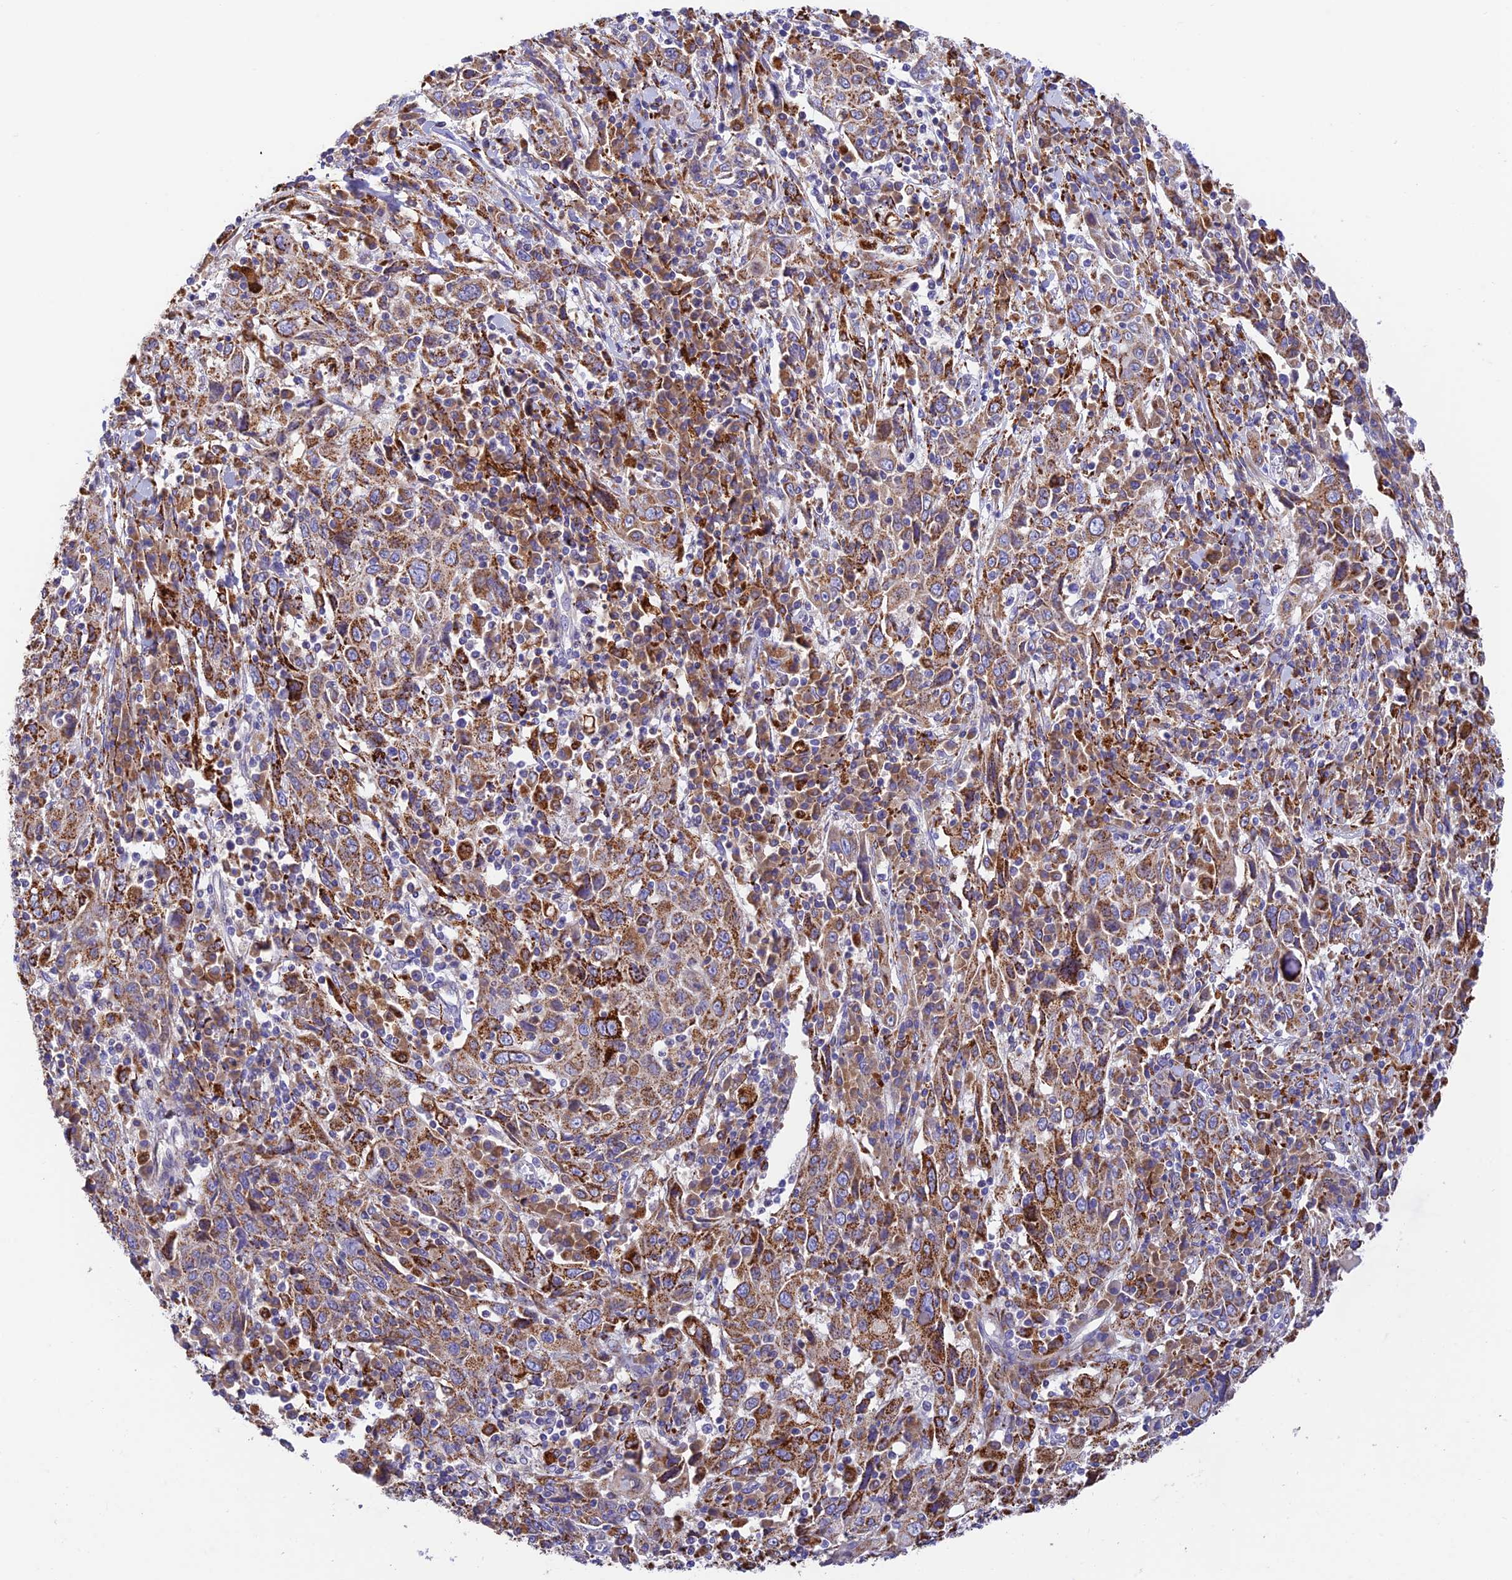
{"staining": {"intensity": "moderate", "quantity": ">75%", "location": "cytoplasmic/membranous"}, "tissue": "cervical cancer", "cell_type": "Tumor cells", "image_type": "cancer", "snomed": [{"axis": "morphology", "description": "Squamous cell carcinoma, NOS"}, {"axis": "topography", "description": "Cervix"}], "caption": "DAB immunohistochemical staining of squamous cell carcinoma (cervical) reveals moderate cytoplasmic/membranous protein expression in approximately >75% of tumor cells.", "gene": "VKORC1", "patient": {"sex": "female", "age": 46}}